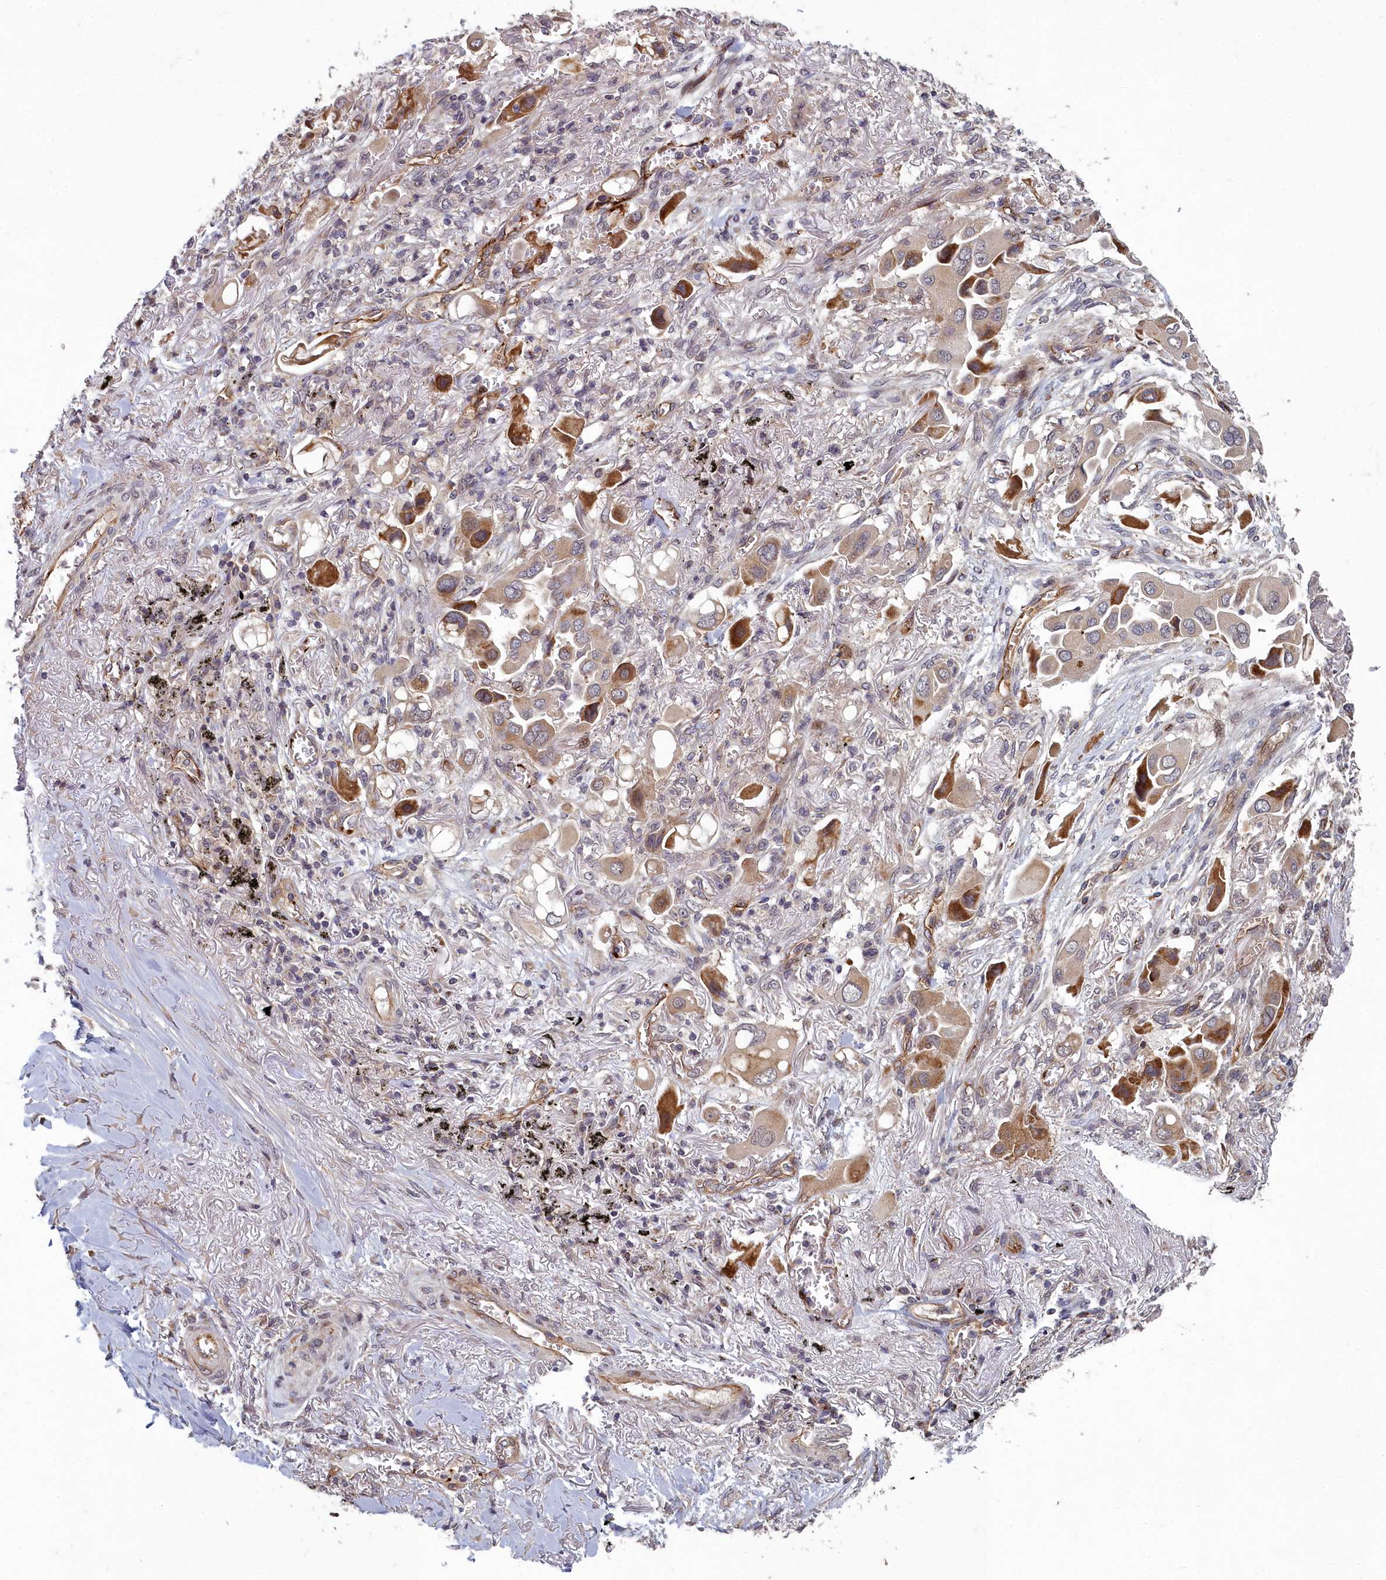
{"staining": {"intensity": "moderate", "quantity": "25%-75%", "location": "cytoplasmic/membranous"}, "tissue": "lung cancer", "cell_type": "Tumor cells", "image_type": "cancer", "snomed": [{"axis": "morphology", "description": "Adenocarcinoma, NOS"}, {"axis": "topography", "description": "Lung"}], "caption": "Immunohistochemistry (IHC) staining of adenocarcinoma (lung), which displays medium levels of moderate cytoplasmic/membranous staining in approximately 25%-75% of tumor cells indicating moderate cytoplasmic/membranous protein expression. The staining was performed using DAB (3,3'-diaminobenzidine) (brown) for protein detection and nuclei were counterstained in hematoxylin (blue).", "gene": "TSPYL4", "patient": {"sex": "female", "age": 76}}